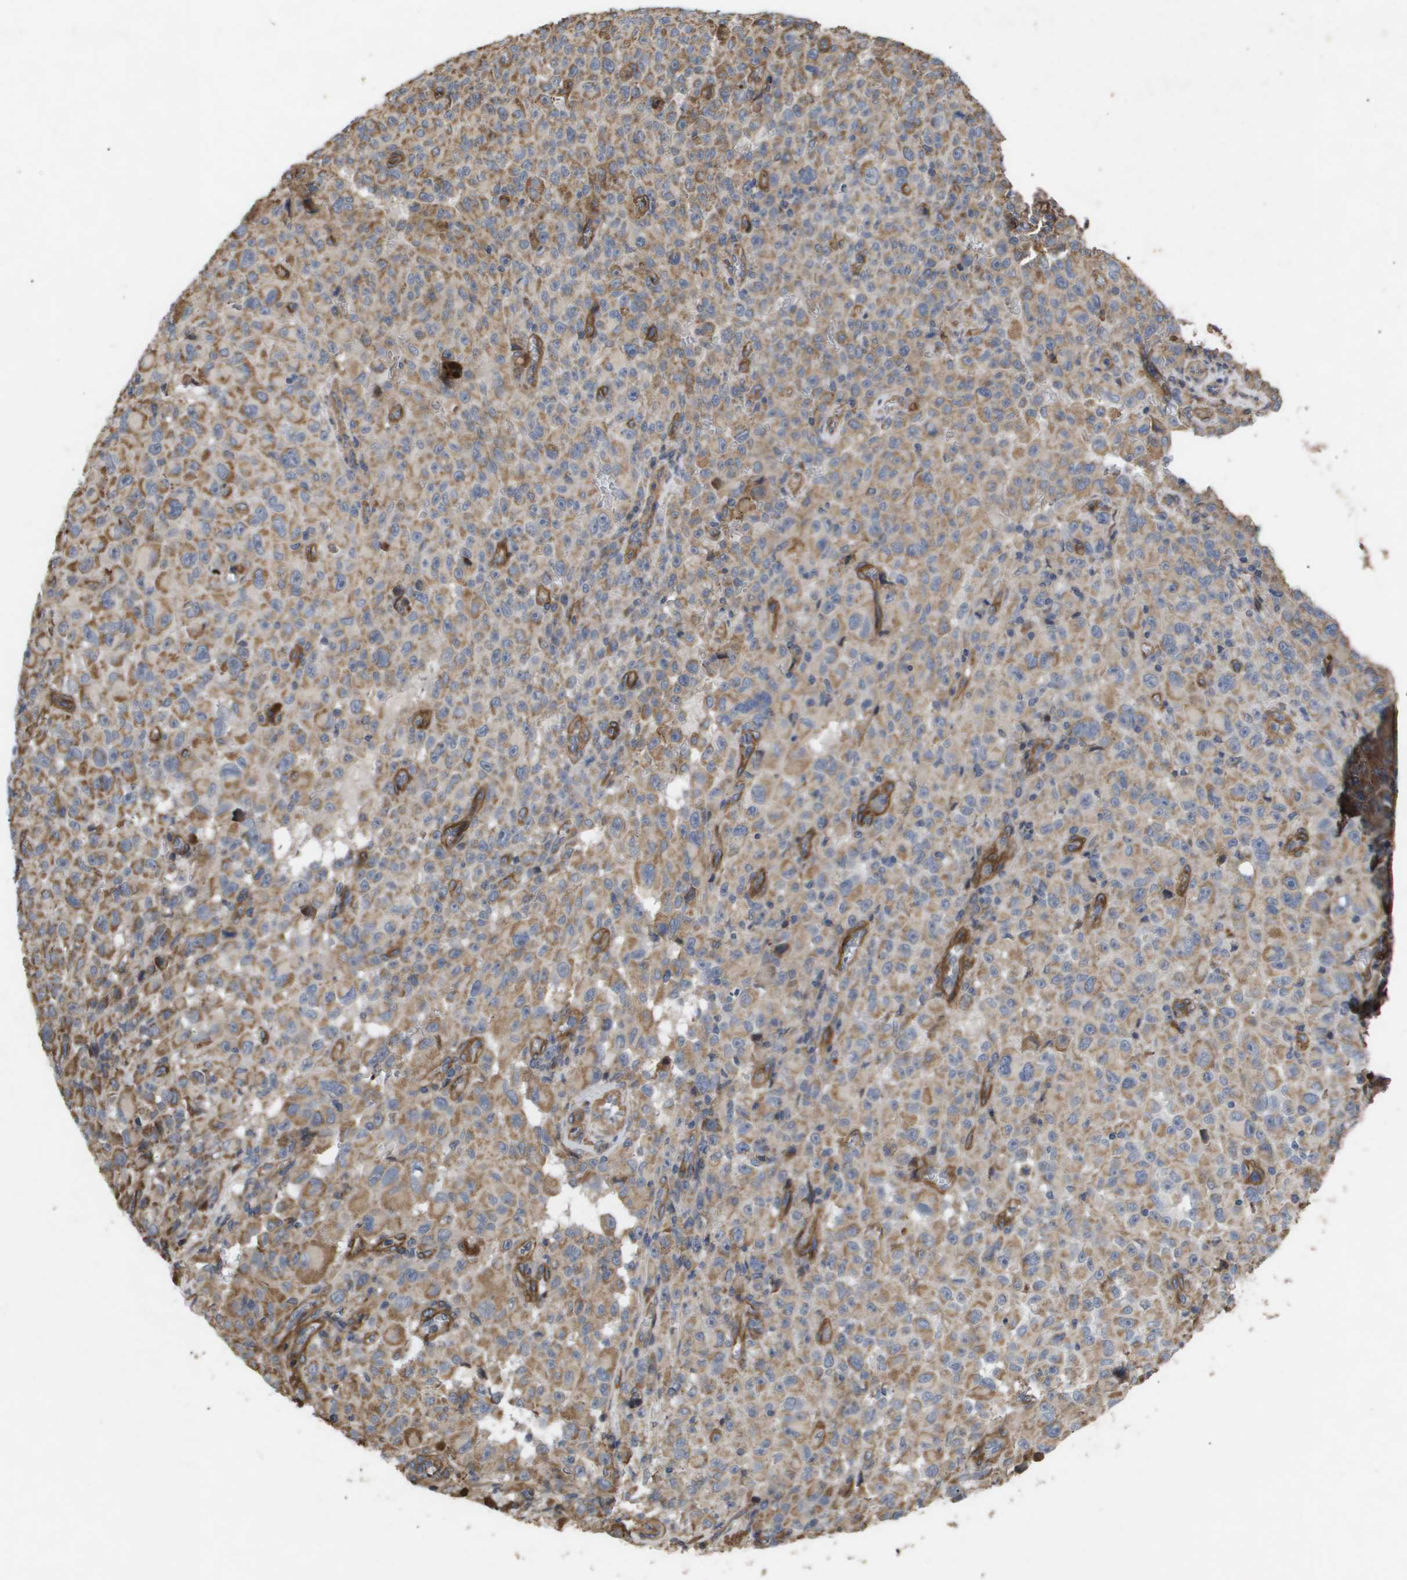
{"staining": {"intensity": "moderate", "quantity": ">75%", "location": "cytoplasmic/membranous"}, "tissue": "melanoma", "cell_type": "Tumor cells", "image_type": "cancer", "snomed": [{"axis": "morphology", "description": "Malignant melanoma, NOS"}, {"axis": "topography", "description": "Skin"}], "caption": "A brown stain shows moderate cytoplasmic/membranous staining of a protein in human melanoma tumor cells.", "gene": "TNS1", "patient": {"sex": "female", "age": 82}}